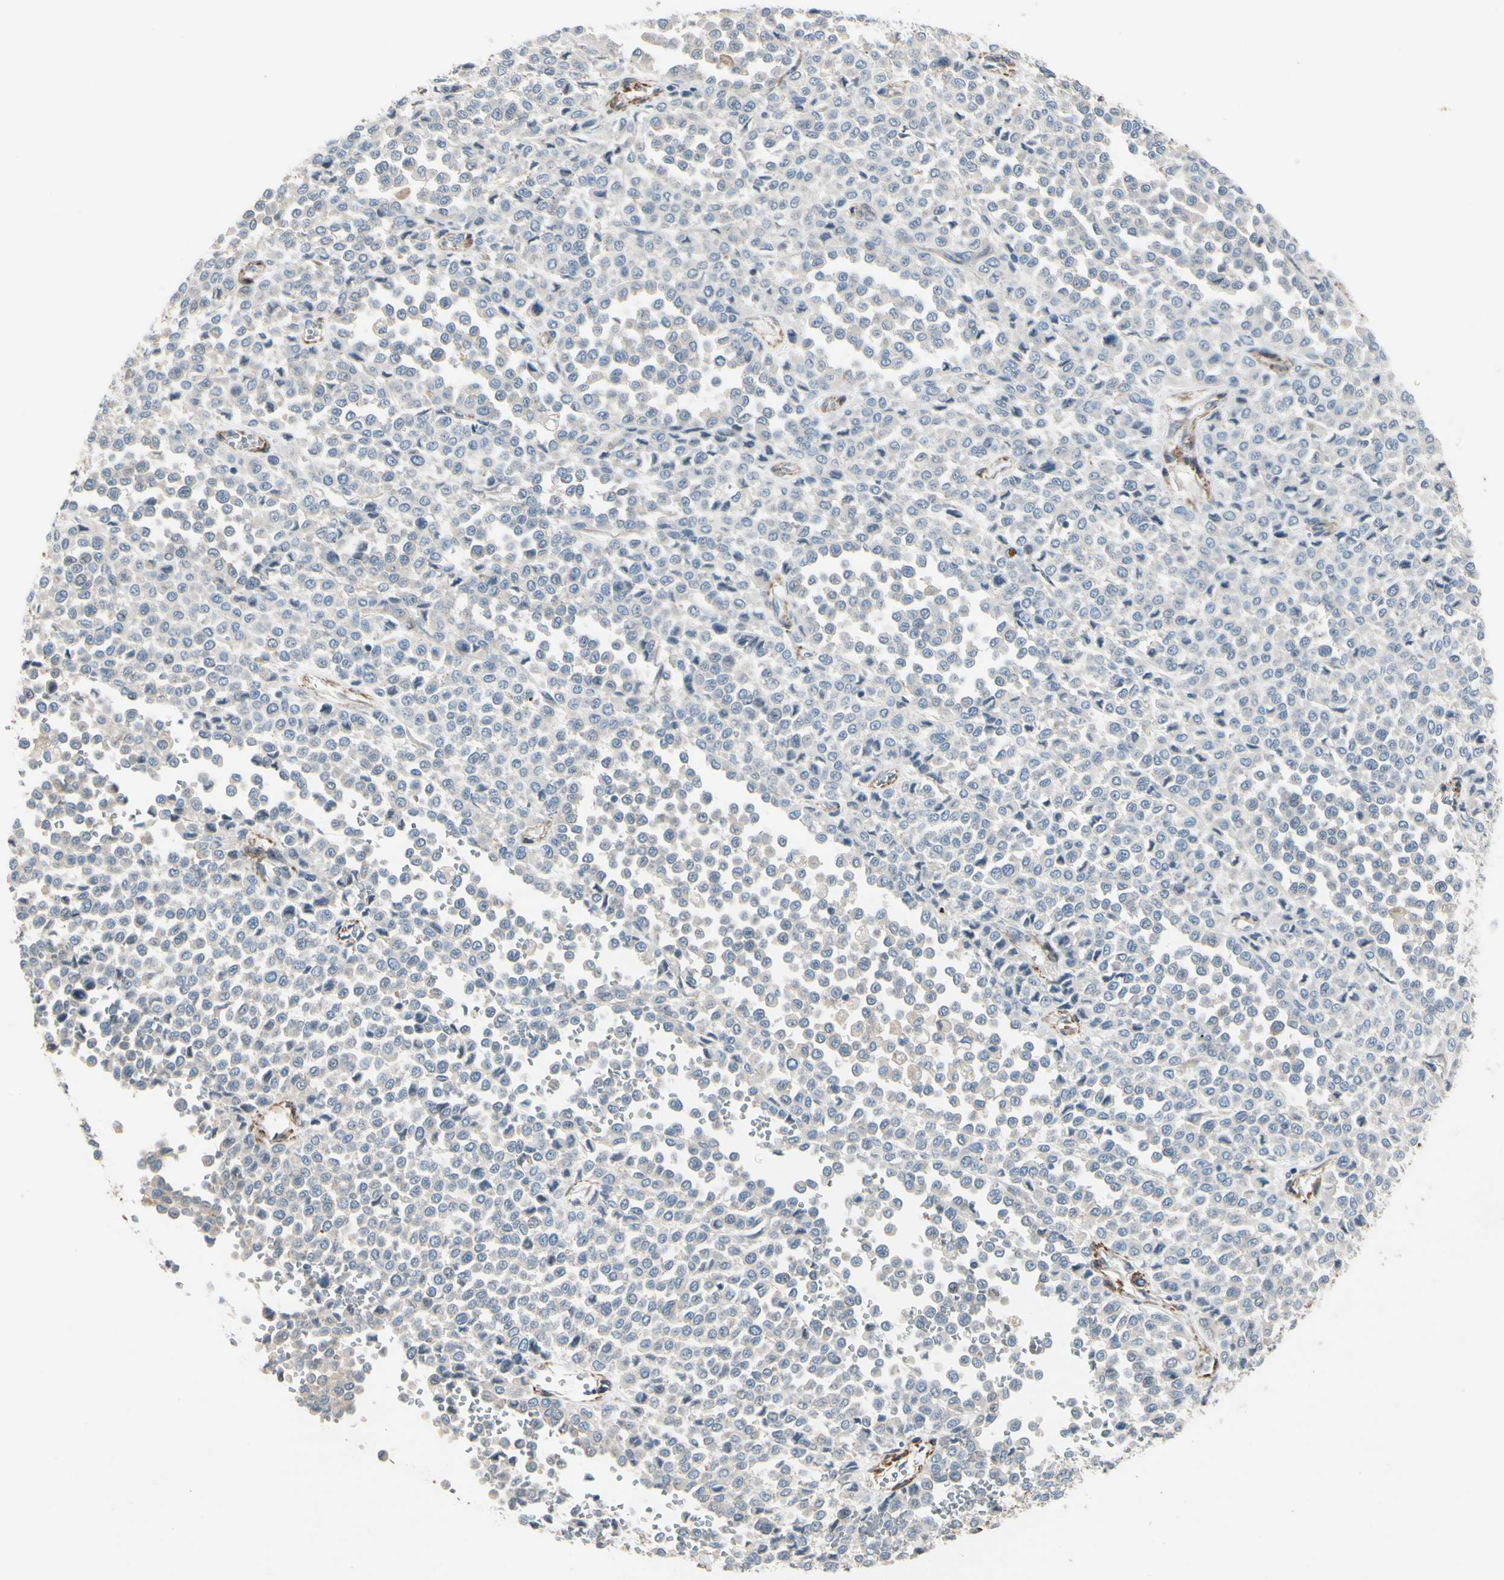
{"staining": {"intensity": "negative", "quantity": "none", "location": "none"}, "tissue": "melanoma", "cell_type": "Tumor cells", "image_type": "cancer", "snomed": [{"axis": "morphology", "description": "Malignant melanoma, Metastatic site"}, {"axis": "topography", "description": "Pancreas"}], "caption": "IHC of malignant melanoma (metastatic site) demonstrates no expression in tumor cells.", "gene": "TPM1", "patient": {"sex": "female", "age": 30}}